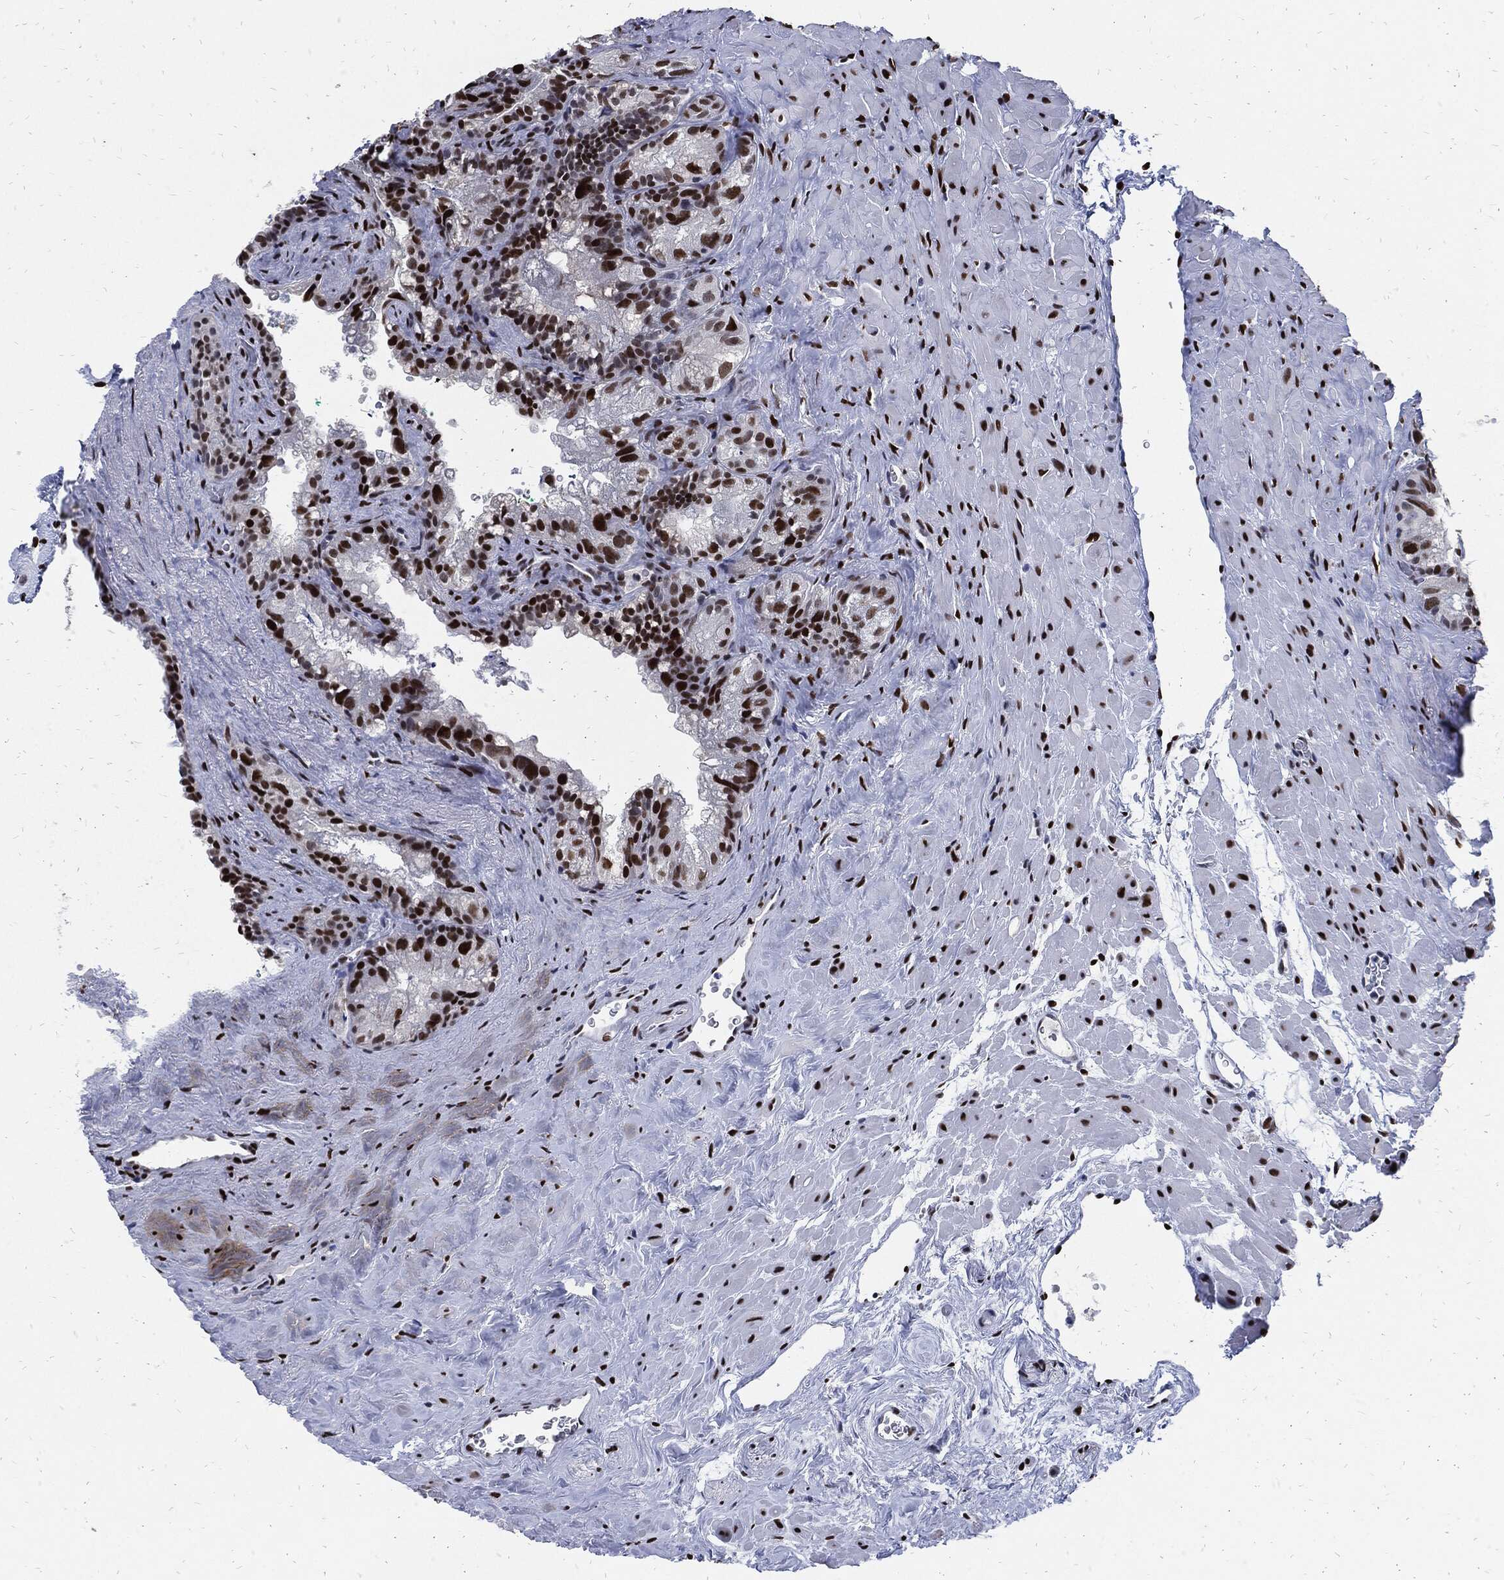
{"staining": {"intensity": "strong", "quantity": ">75%", "location": "nuclear"}, "tissue": "seminal vesicle", "cell_type": "Glandular cells", "image_type": "normal", "snomed": [{"axis": "morphology", "description": "Normal tissue, NOS"}, {"axis": "topography", "description": "Seminal veicle"}], "caption": "This image reveals IHC staining of normal human seminal vesicle, with high strong nuclear staining in about >75% of glandular cells.", "gene": "JUN", "patient": {"sex": "male", "age": 72}}